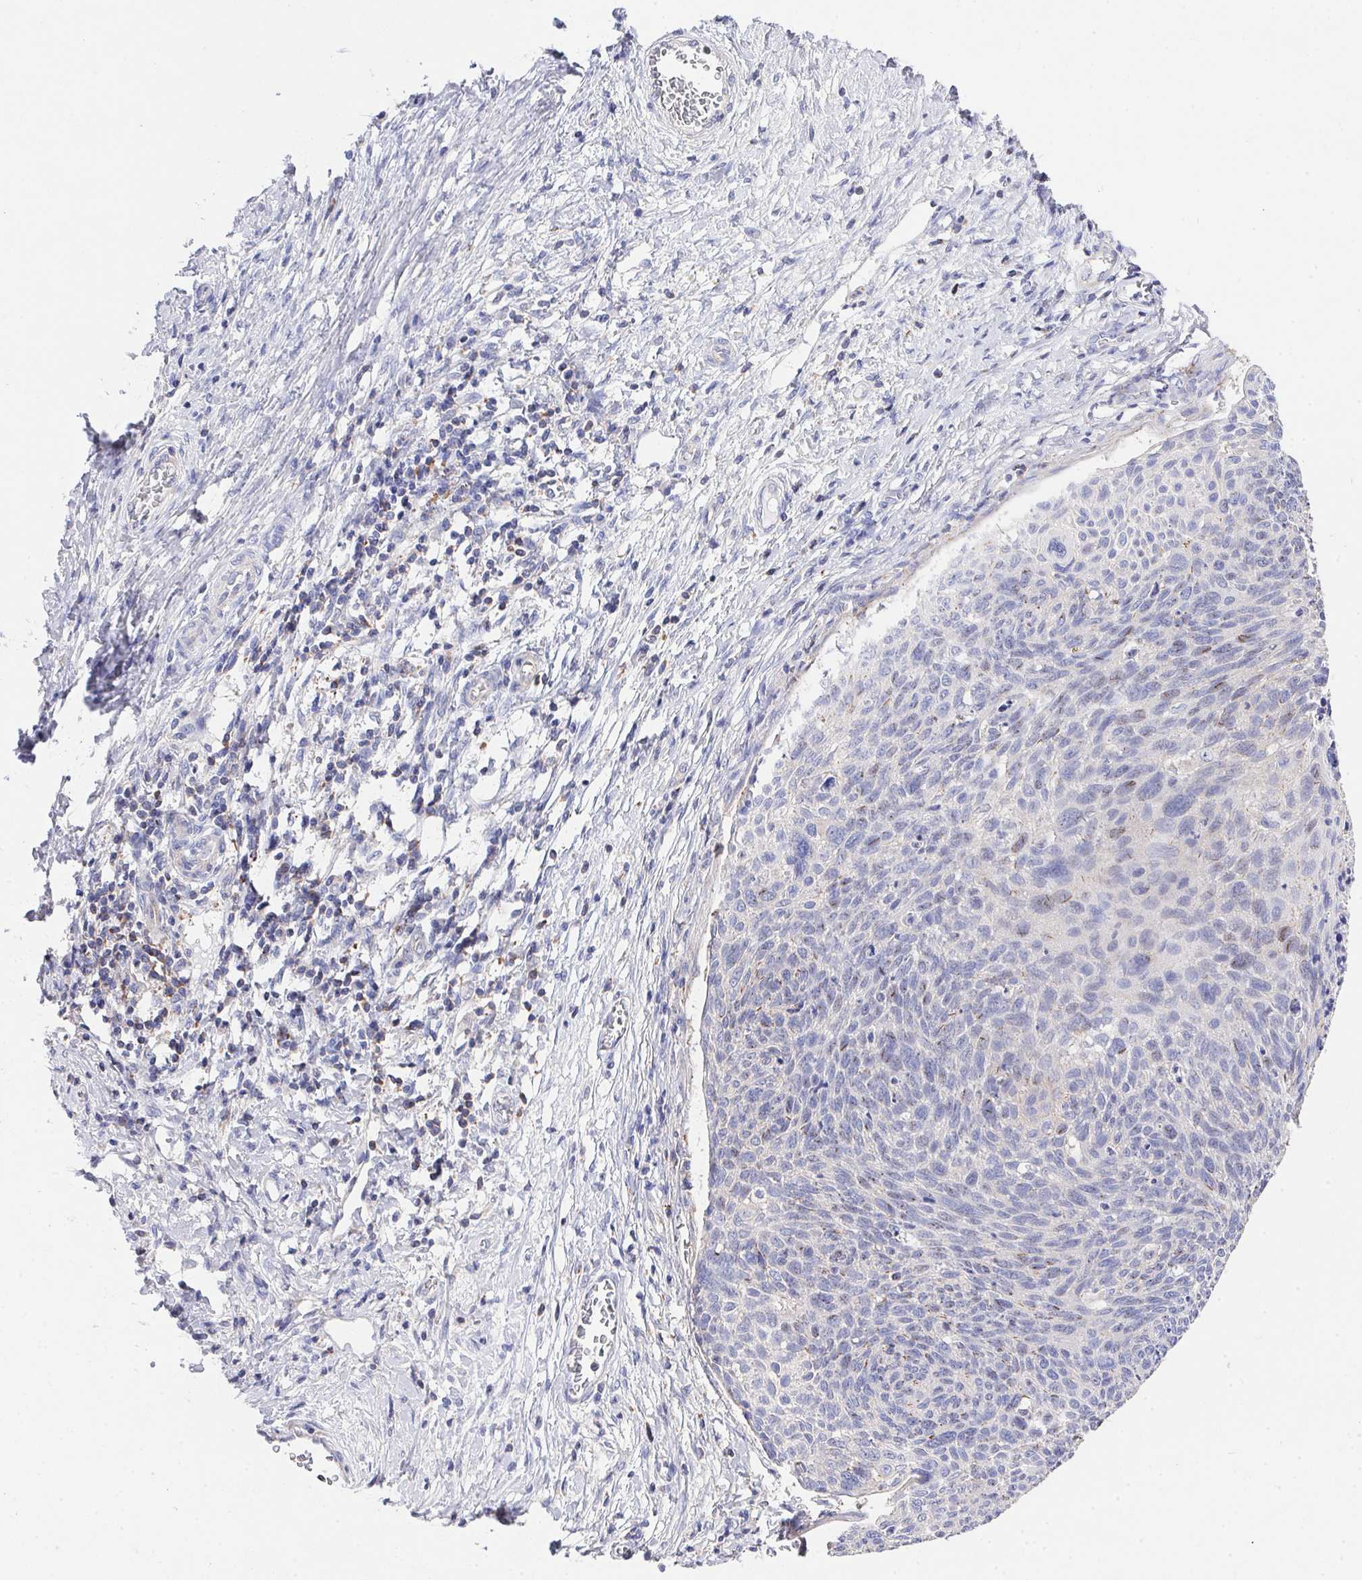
{"staining": {"intensity": "negative", "quantity": "none", "location": "none"}, "tissue": "cervical cancer", "cell_type": "Tumor cells", "image_type": "cancer", "snomed": [{"axis": "morphology", "description": "Squamous cell carcinoma, NOS"}, {"axis": "topography", "description": "Cervix"}], "caption": "Cervical cancer (squamous cell carcinoma) was stained to show a protein in brown. There is no significant expression in tumor cells.", "gene": "PRG3", "patient": {"sex": "female", "age": 49}}